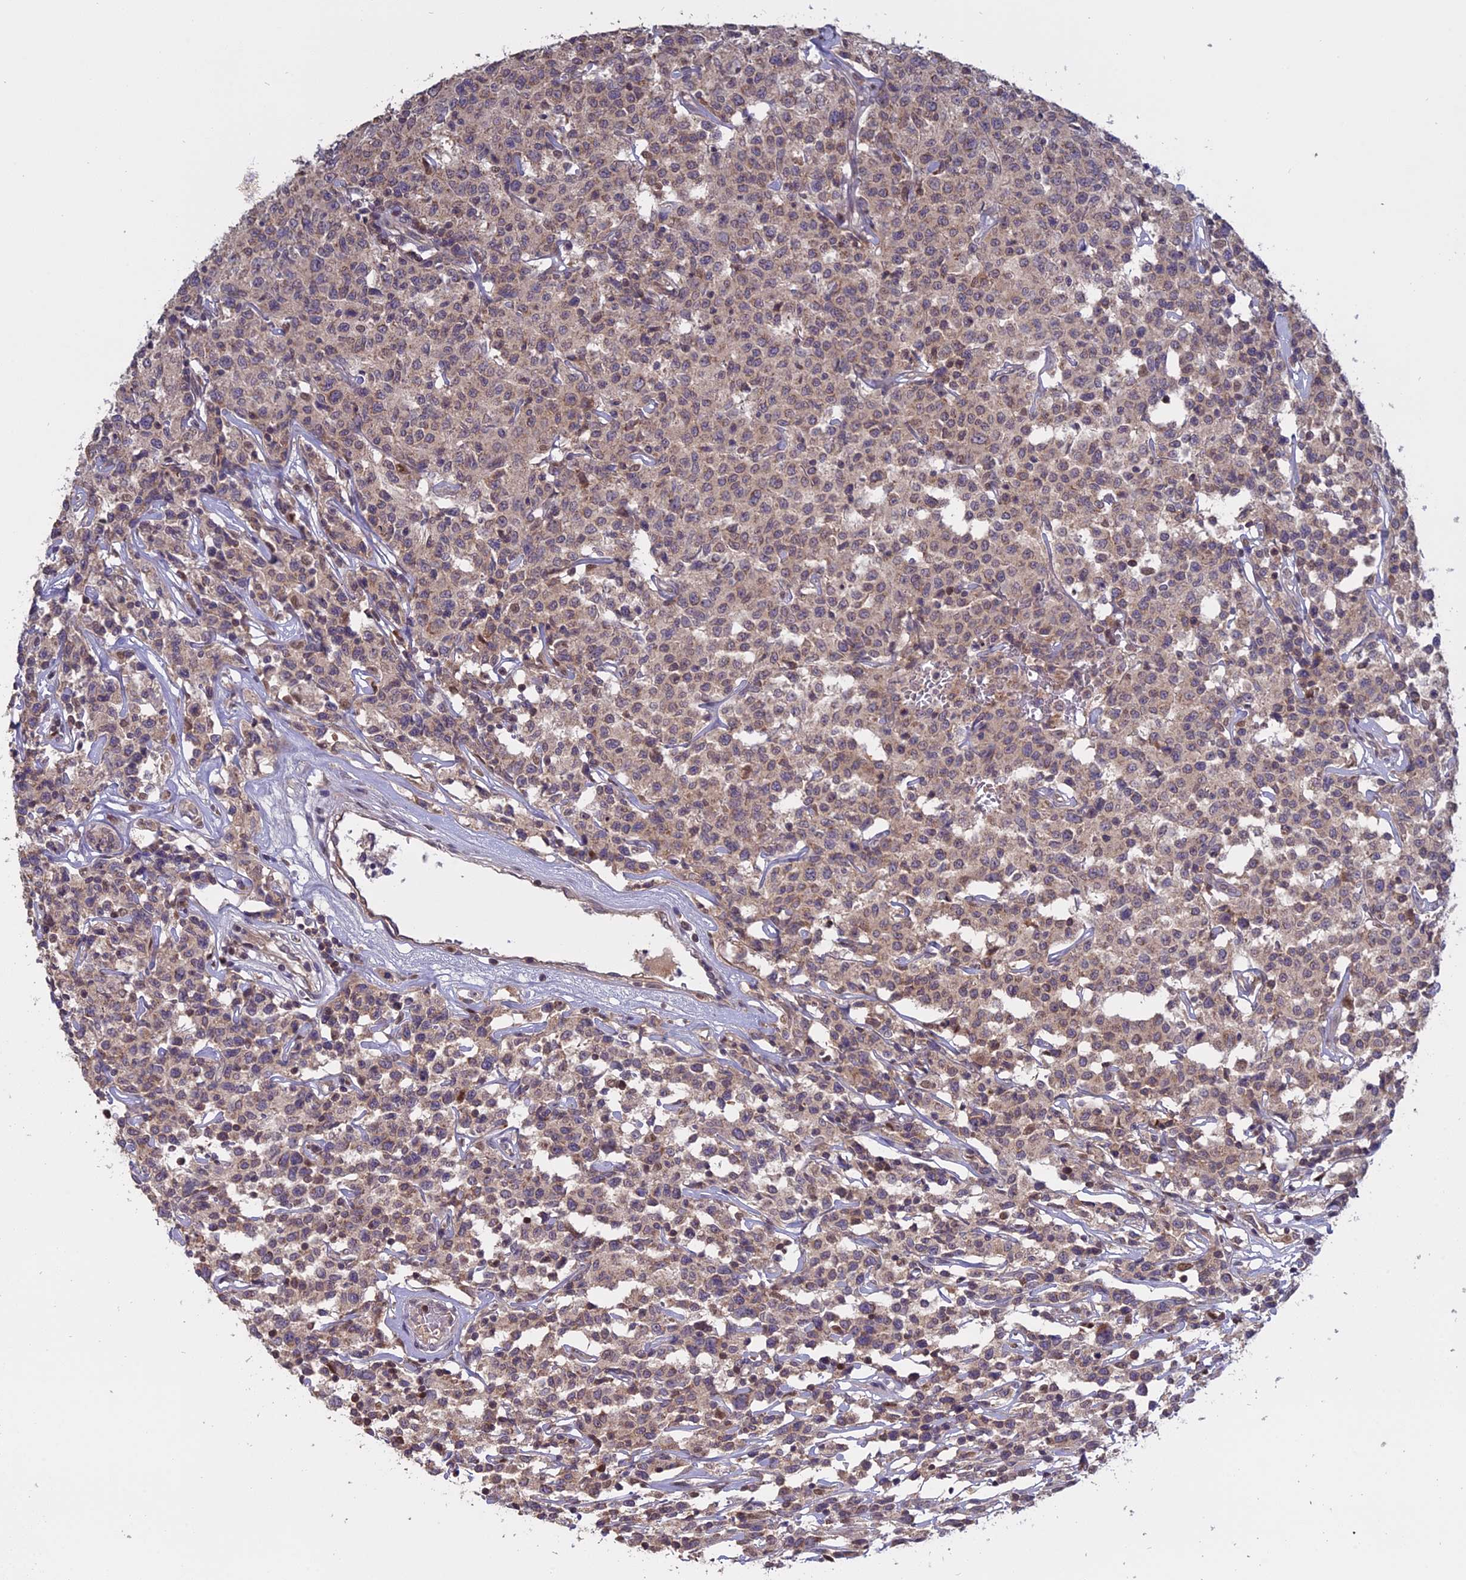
{"staining": {"intensity": "weak", "quantity": "25%-75%", "location": "cytoplasmic/membranous"}, "tissue": "lymphoma", "cell_type": "Tumor cells", "image_type": "cancer", "snomed": [{"axis": "morphology", "description": "Malignant lymphoma, non-Hodgkin's type, Low grade"}, {"axis": "topography", "description": "Small intestine"}], "caption": "Tumor cells reveal low levels of weak cytoplasmic/membranous positivity in approximately 25%-75% of cells in human low-grade malignant lymphoma, non-Hodgkin's type.", "gene": "TMEM208", "patient": {"sex": "female", "age": 59}}